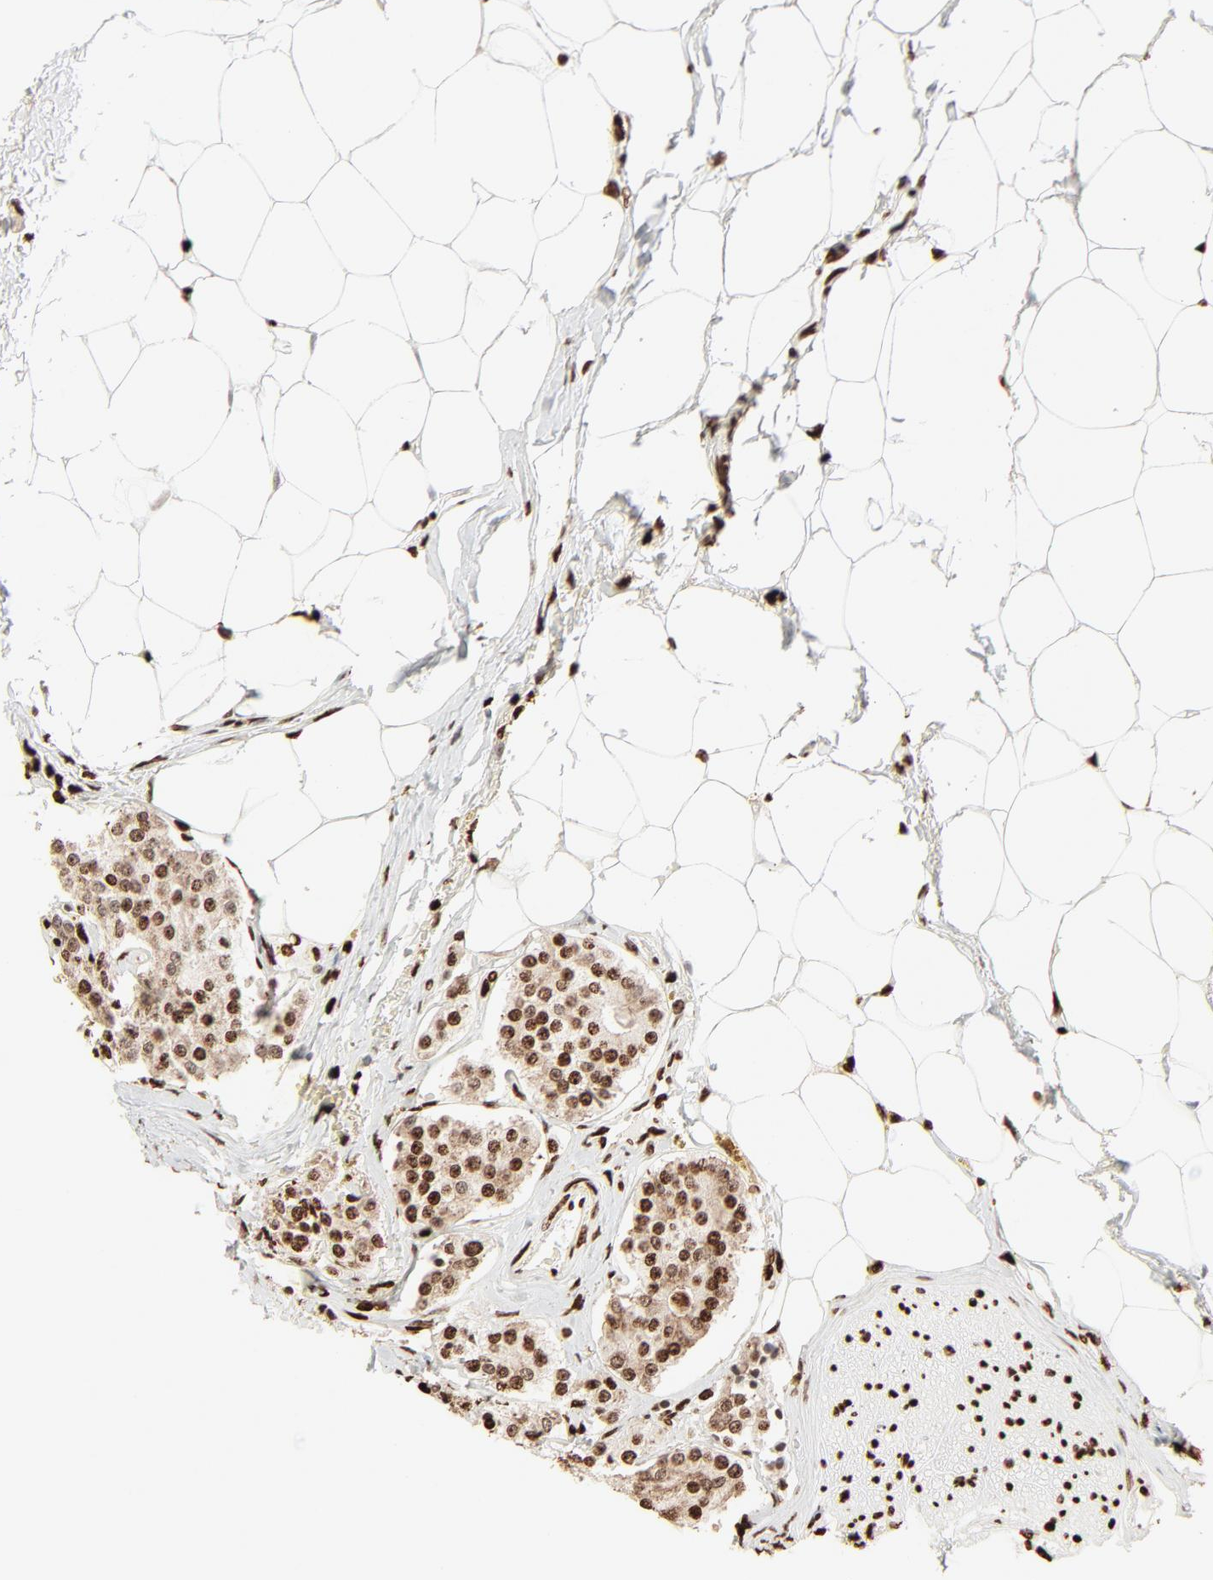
{"staining": {"intensity": "strong", "quantity": ">75%", "location": "nuclear"}, "tissue": "carcinoid", "cell_type": "Tumor cells", "image_type": "cancer", "snomed": [{"axis": "morphology", "description": "Carcinoid, malignant, NOS"}, {"axis": "topography", "description": "Colon"}], "caption": "This is a histology image of immunohistochemistry staining of carcinoid, which shows strong expression in the nuclear of tumor cells.", "gene": "HMGB2", "patient": {"sex": "female", "age": 61}}